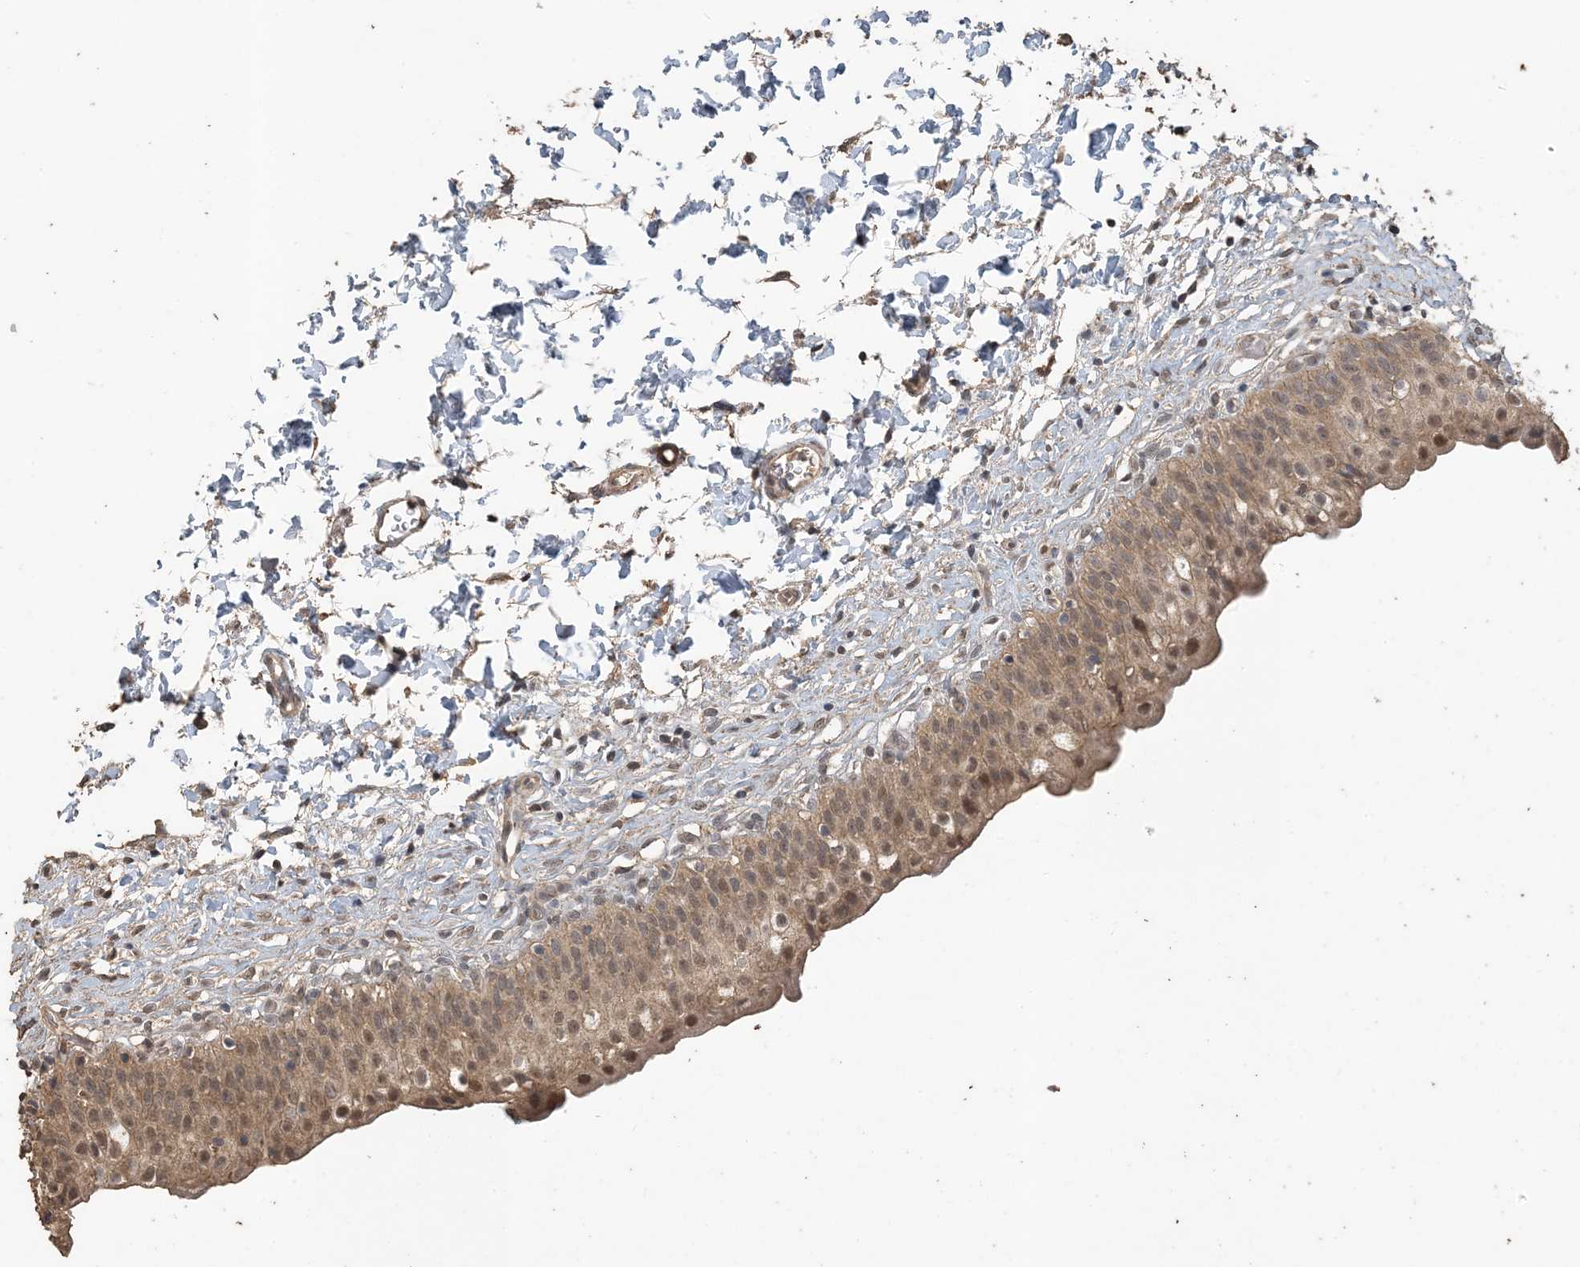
{"staining": {"intensity": "moderate", "quantity": ">75%", "location": "cytoplasmic/membranous,nuclear"}, "tissue": "urinary bladder", "cell_type": "Urothelial cells", "image_type": "normal", "snomed": [{"axis": "morphology", "description": "Normal tissue, NOS"}, {"axis": "topography", "description": "Urinary bladder"}], "caption": "Immunohistochemical staining of normal human urinary bladder exhibits moderate cytoplasmic/membranous,nuclear protein expression in approximately >75% of urothelial cells. (DAB (3,3'-diaminobenzidine) IHC, brown staining for protein, blue staining for nuclei).", "gene": "ZC3H12A", "patient": {"sex": "male", "age": 55}}